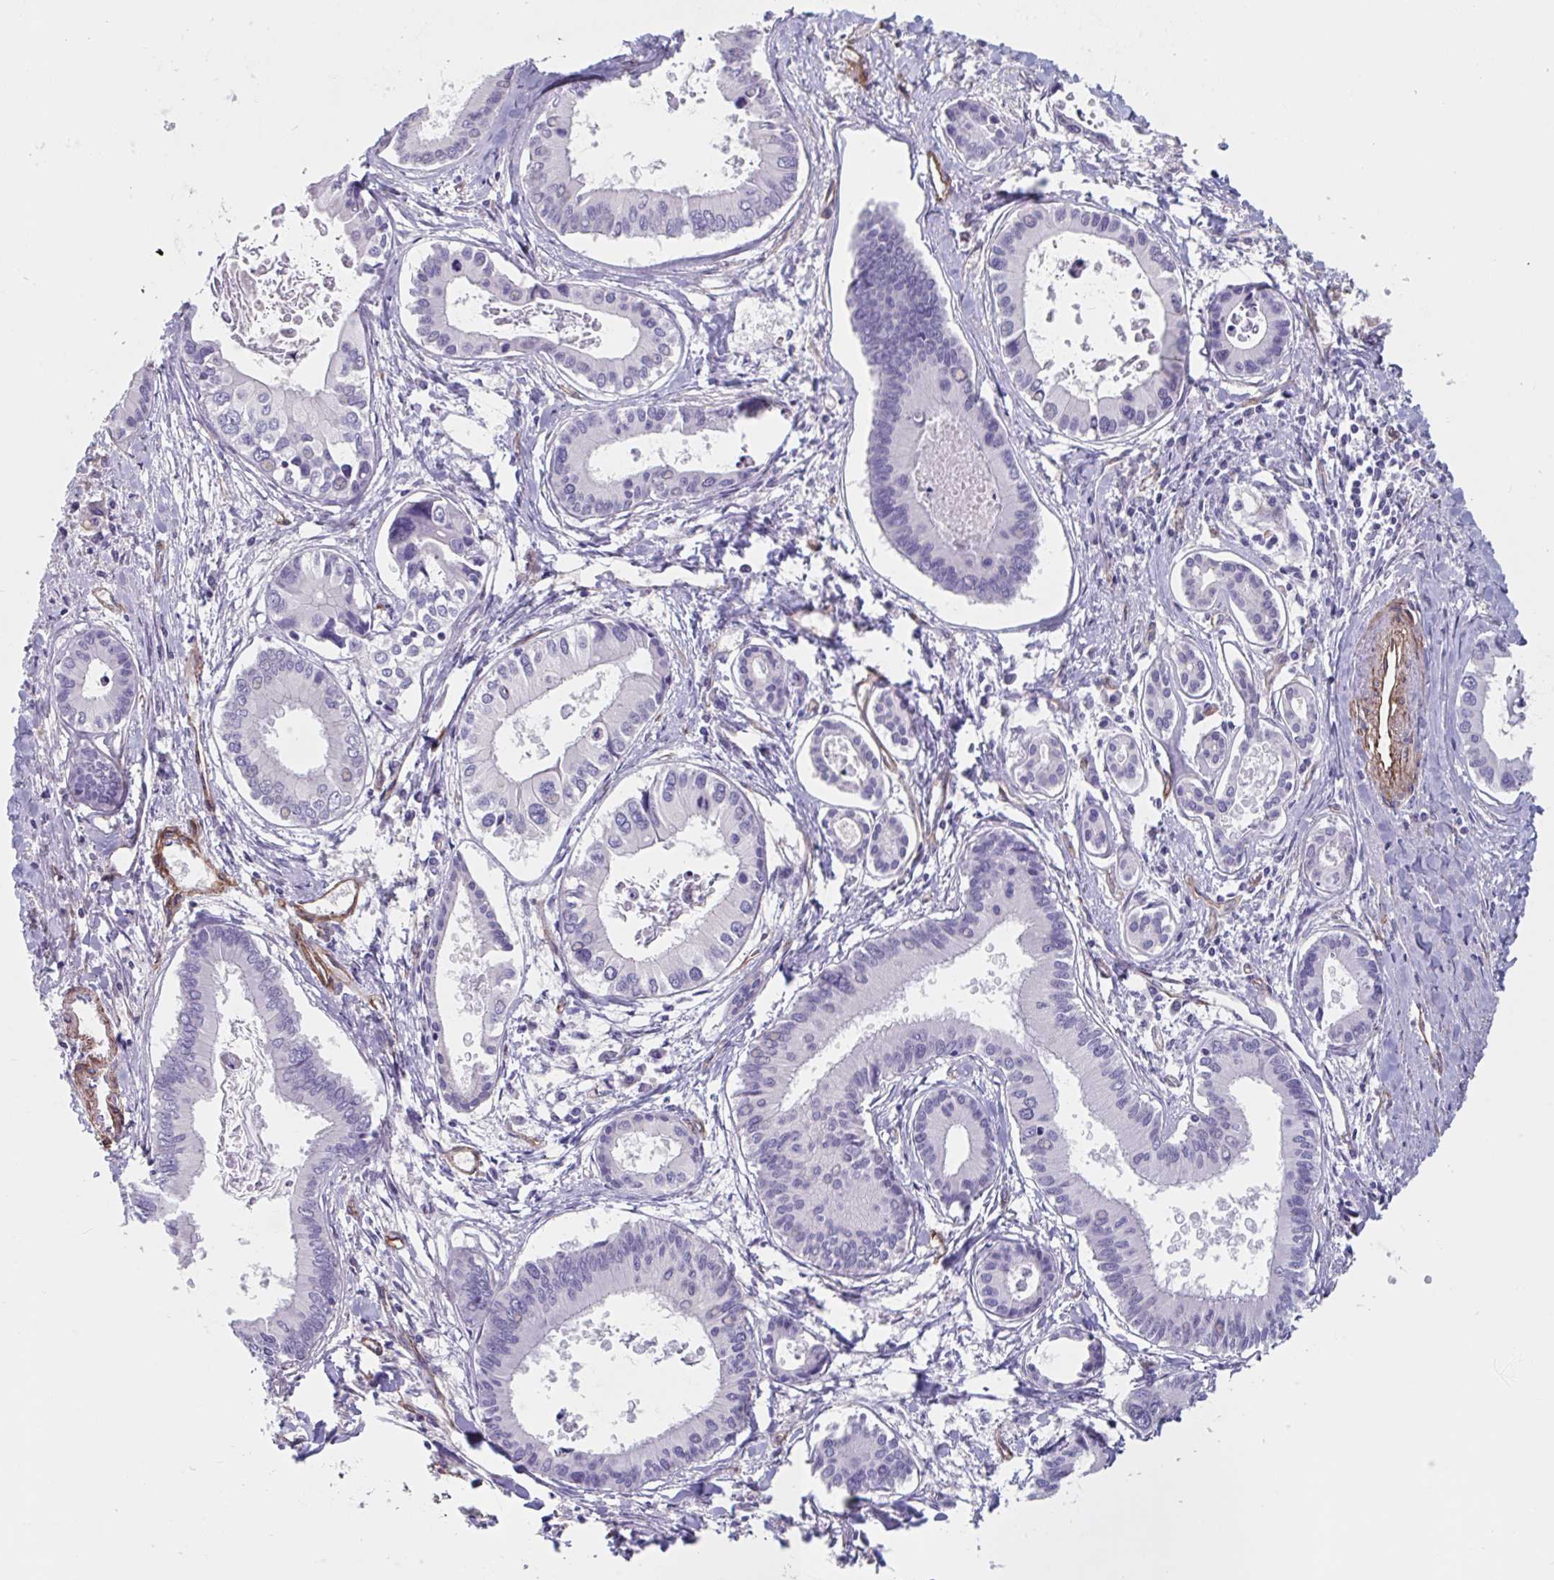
{"staining": {"intensity": "negative", "quantity": "none", "location": "none"}, "tissue": "liver cancer", "cell_type": "Tumor cells", "image_type": "cancer", "snomed": [{"axis": "morphology", "description": "Cholangiocarcinoma"}, {"axis": "topography", "description": "Liver"}], "caption": "A photomicrograph of liver cancer stained for a protein shows no brown staining in tumor cells.", "gene": "CITED4", "patient": {"sex": "male", "age": 66}}